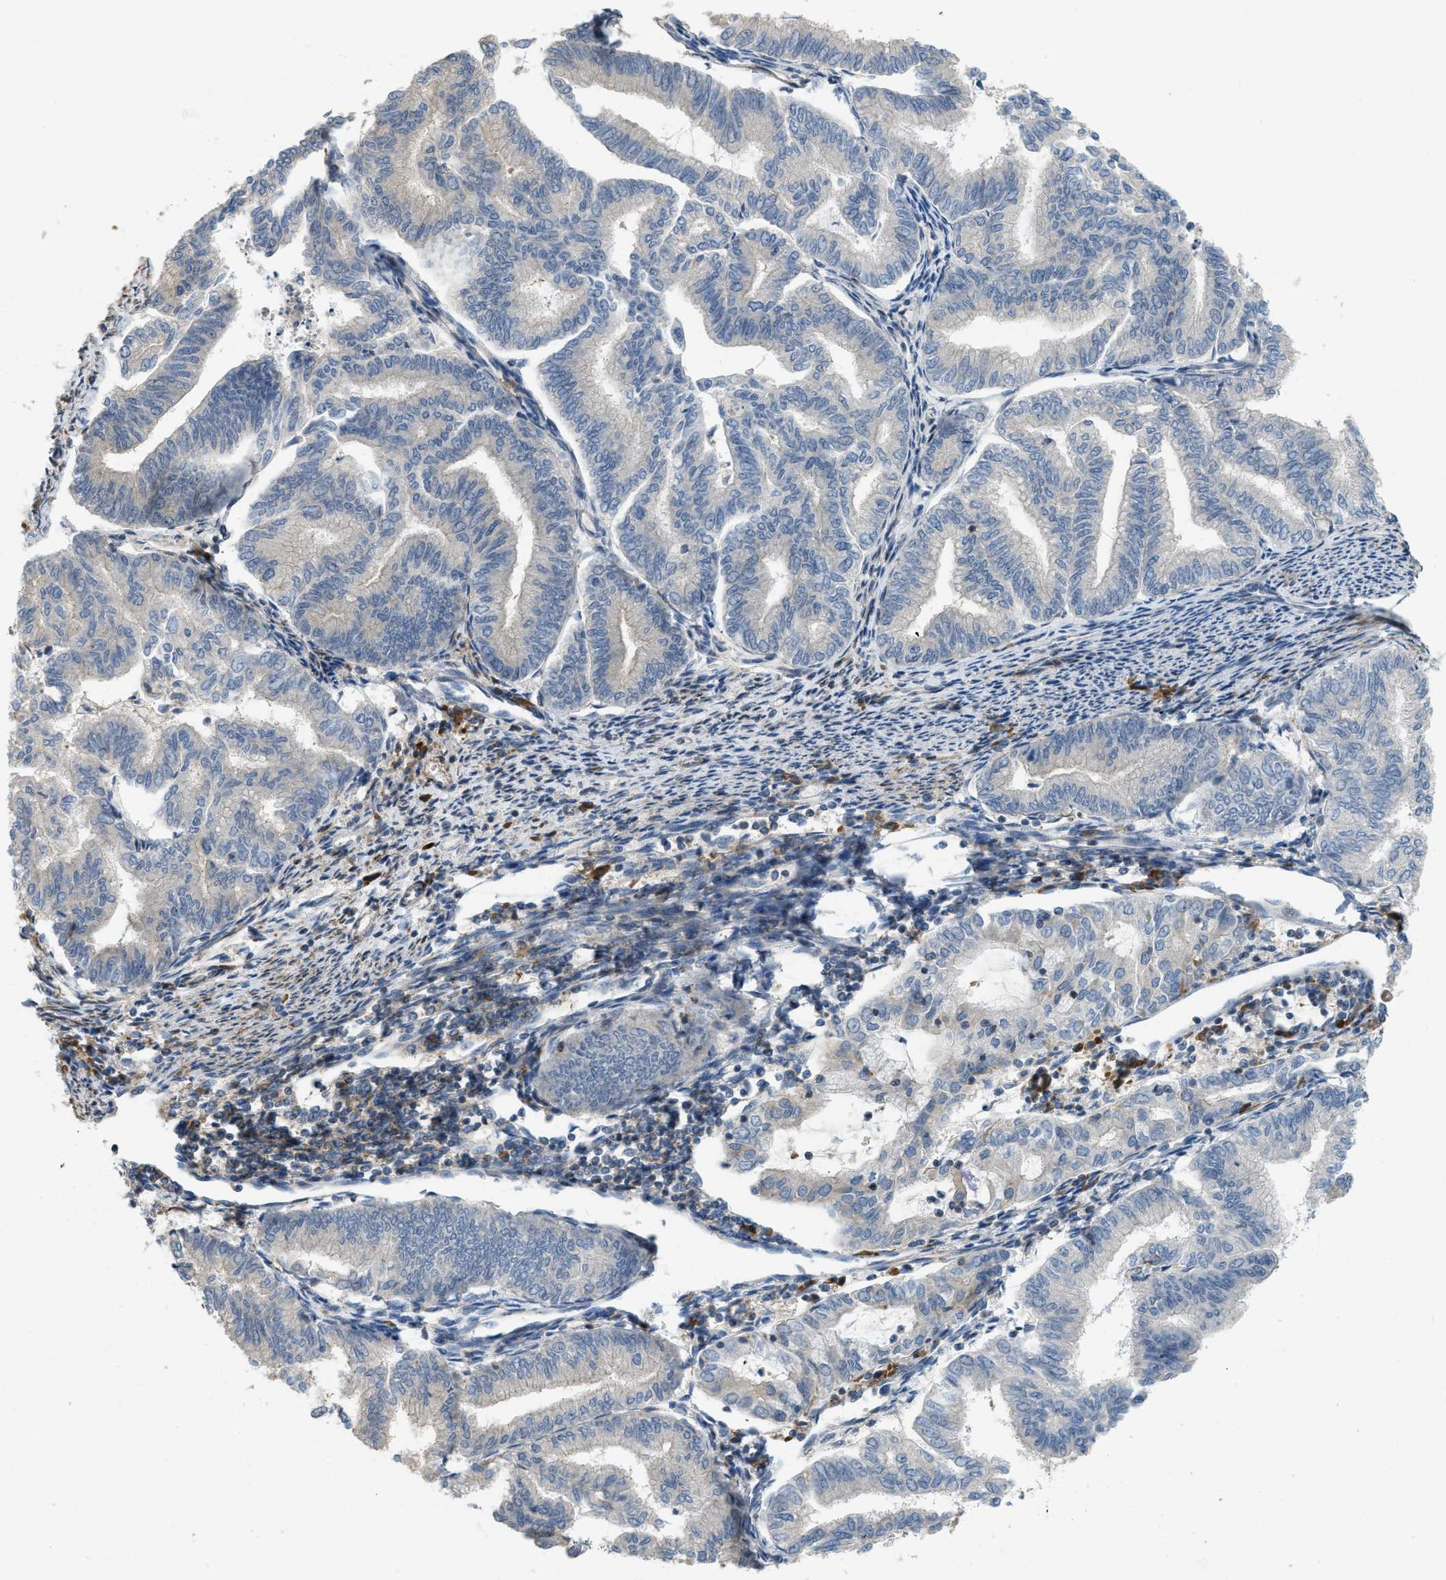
{"staining": {"intensity": "negative", "quantity": "none", "location": "none"}, "tissue": "endometrial cancer", "cell_type": "Tumor cells", "image_type": "cancer", "snomed": [{"axis": "morphology", "description": "Adenocarcinoma, NOS"}, {"axis": "topography", "description": "Endometrium"}], "caption": "Immunohistochemical staining of human endometrial cancer shows no significant staining in tumor cells. Brightfield microscopy of immunohistochemistry stained with DAB (brown) and hematoxylin (blue), captured at high magnification.", "gene": "BTN3A2", "patient": {"sex": "female", "age": 79}}